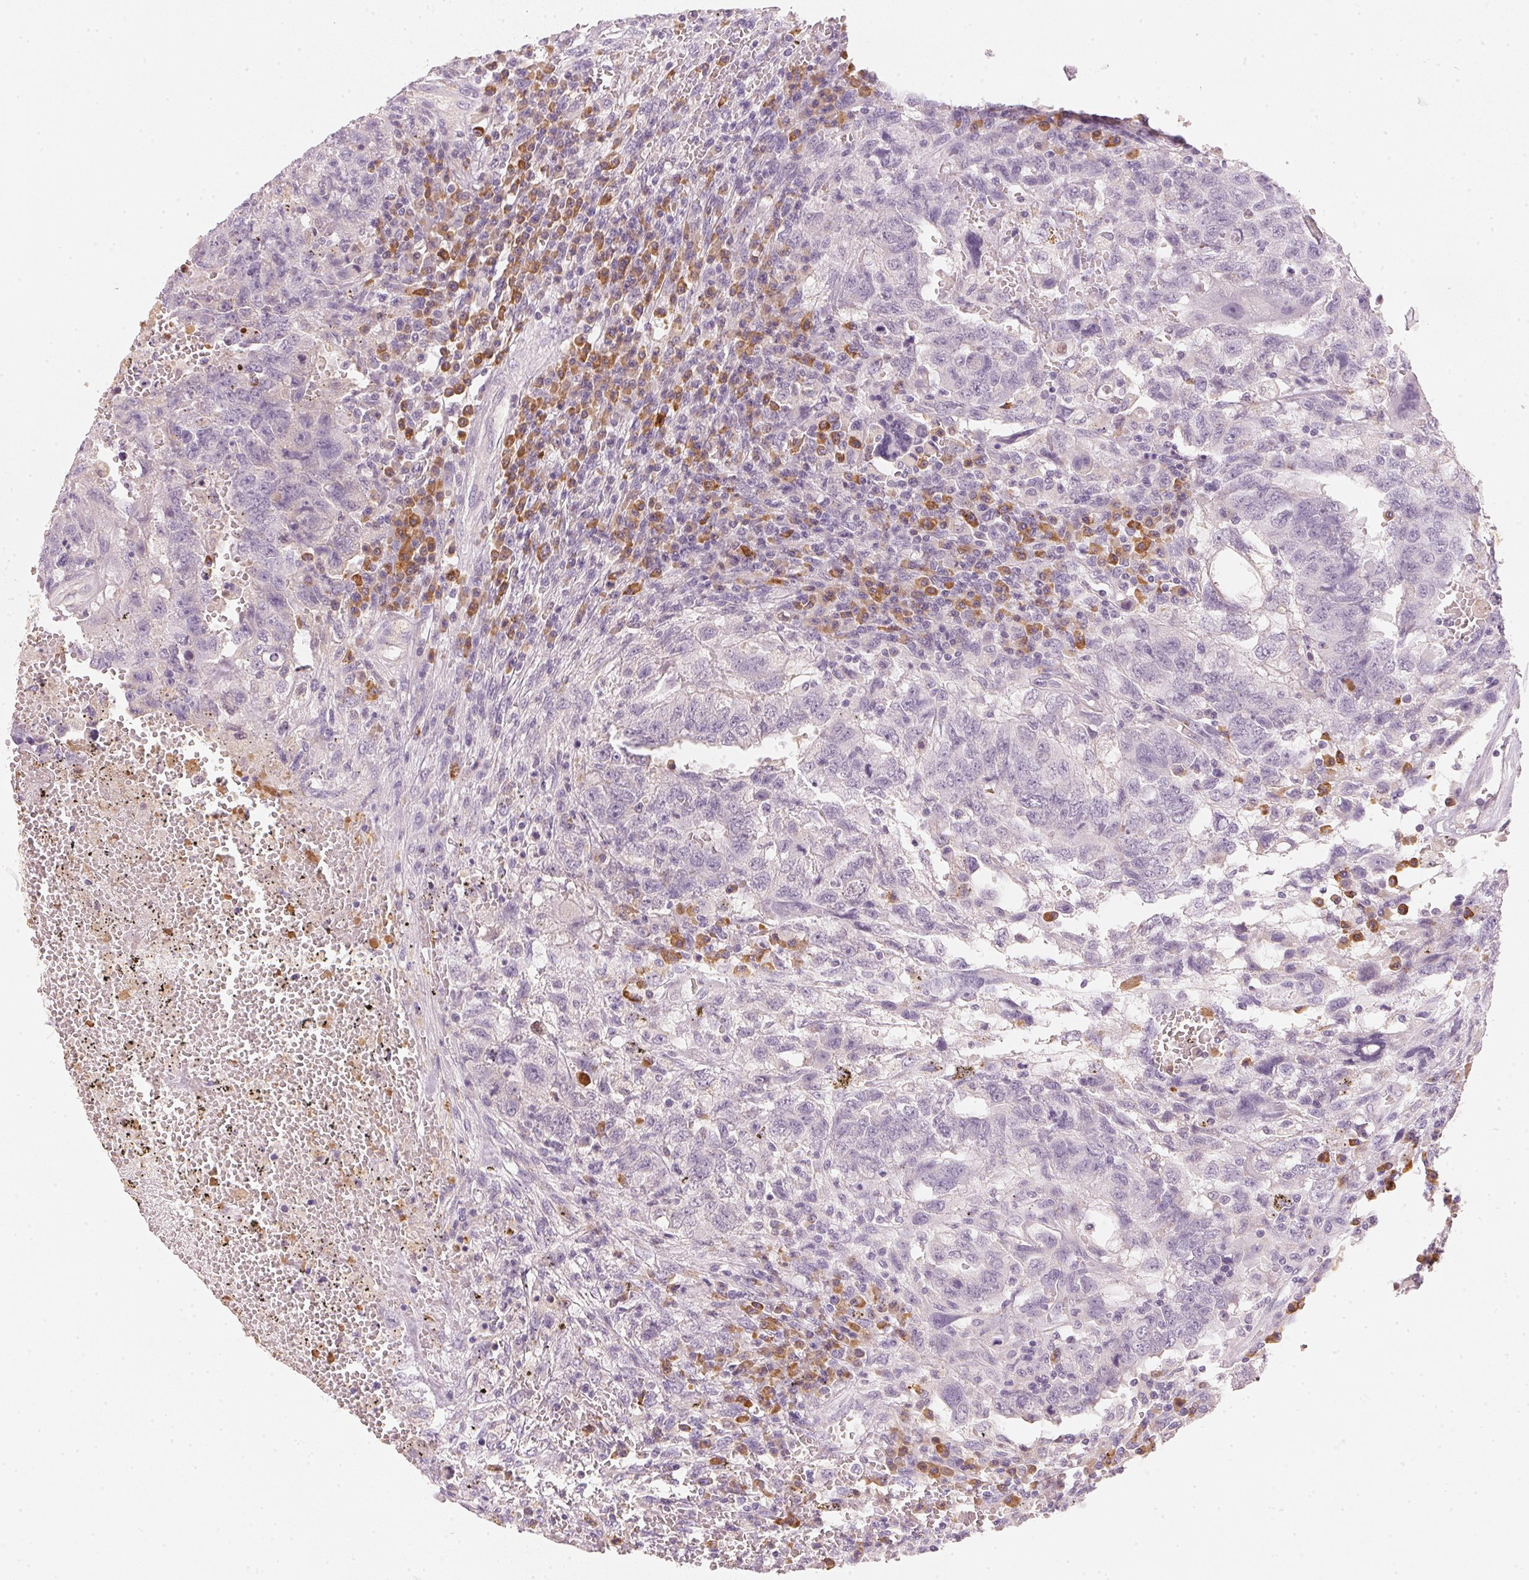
{"staining": {"intensity": "negative", "quantity": "none", "location": "none"}, "tissue": "testis cancer", "cell_type": "Tumor cells", "image_type": "cancer", "snomed": [{"axis": "morphology", "description": "Carcinoma, Embryonal, NOS"}, {"axis": "topography", "description": "Testis"}], "caption": "Immunohistochemistry (IHC) of testis cancer reveals no staining in tumor cells.", "gene": "RMDN2", "patient": {"sex": "male", "age": 26}}